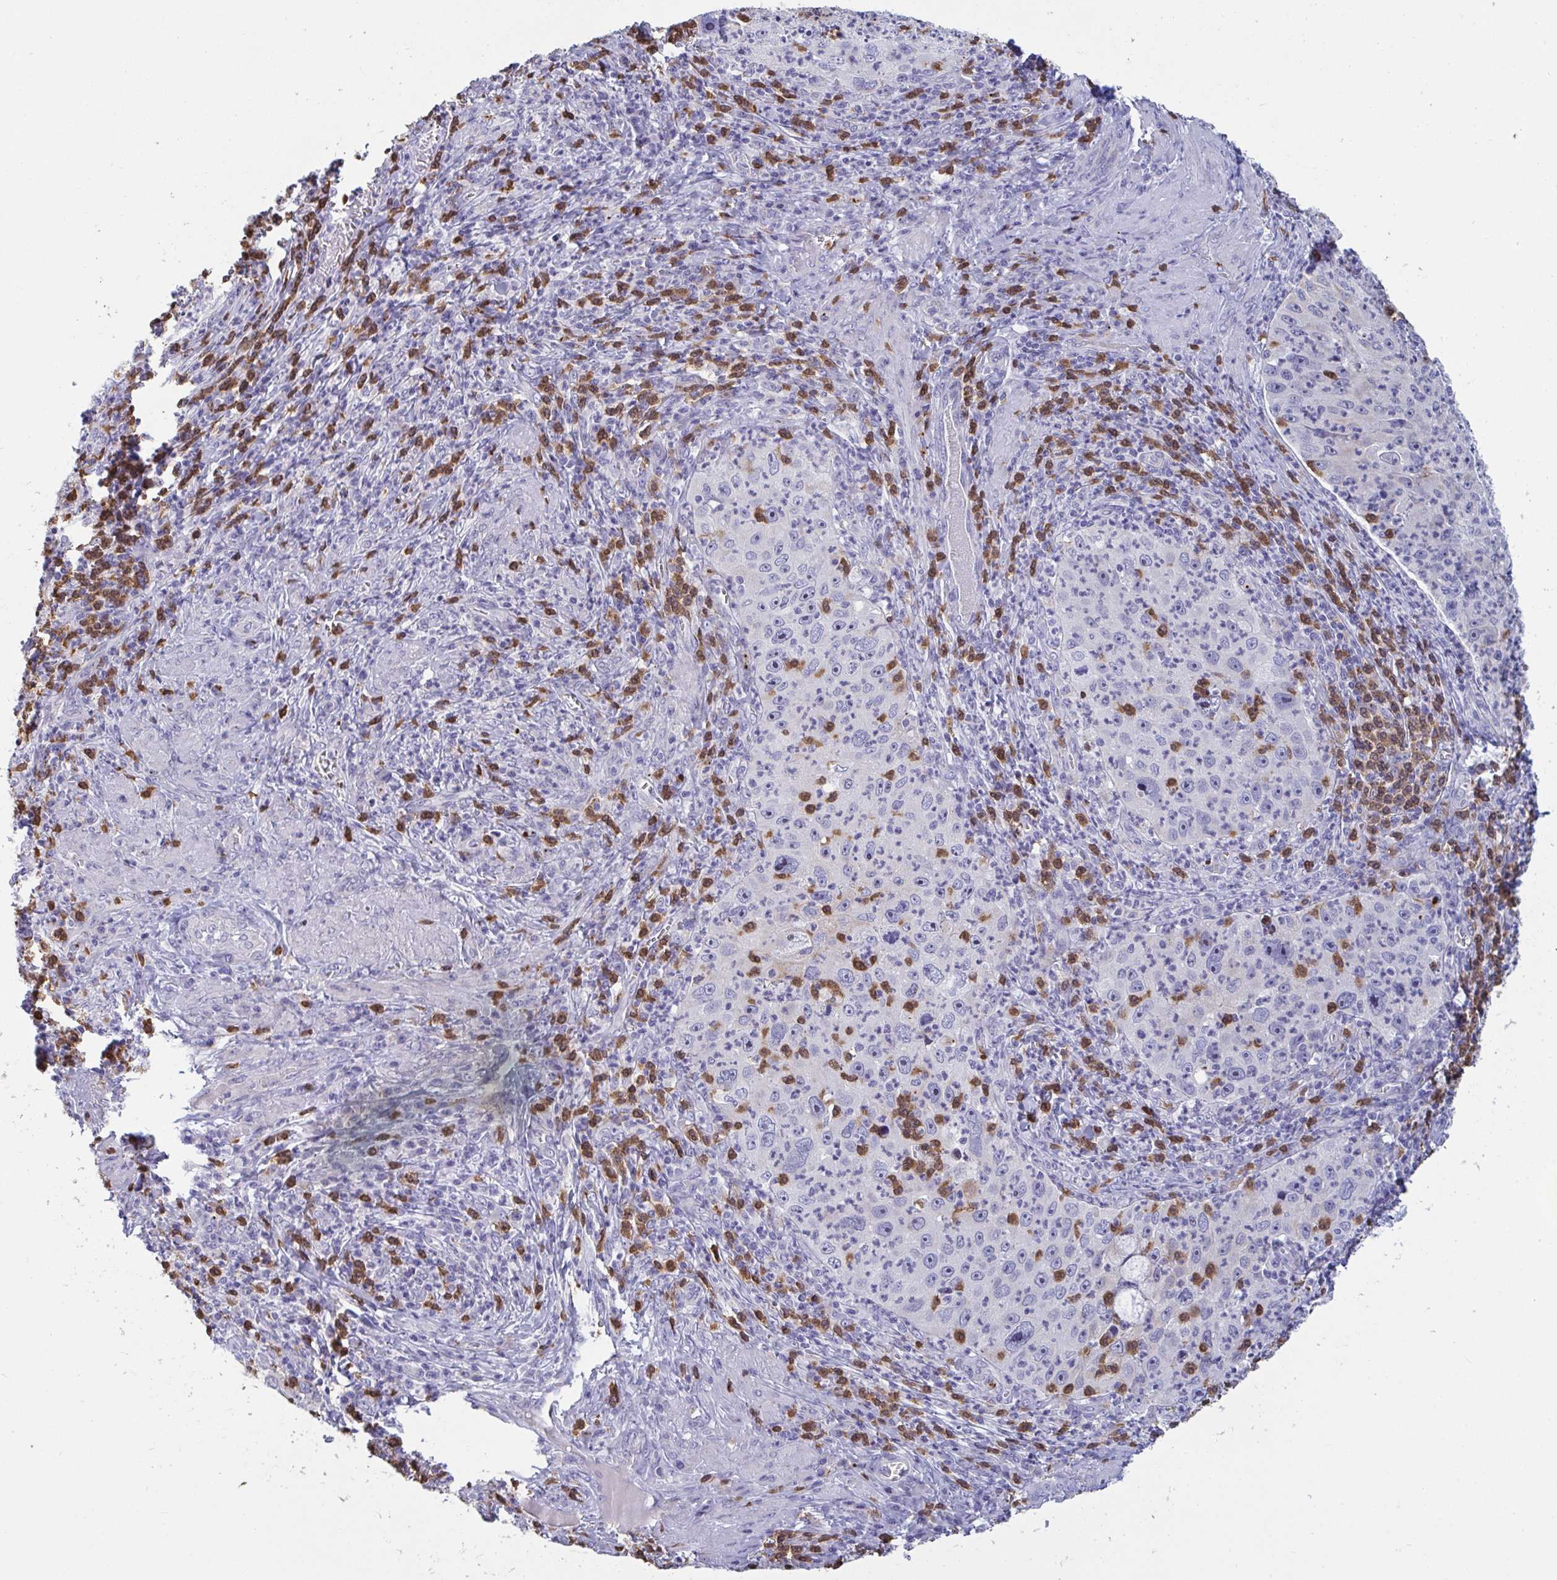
{"staining": {"intensity": "negative", "quantity": "none", "location": "none"}, "tissue": "cervical cancer", "cell_type": "Tumor cells", "image_type": "cancer", "snomed": [{"axis": "morphology", "description": "Squamous cell carcinoma, NOS"}, {"axis": "topography", "description": "Cervix"}], "caption": "Micrograph shows no protein positivity in tumor cells of squamous cell carcinoma (cervical) tissue. (DAB (3,3'-diaminobenzidine) IHC, high magnification).", "gene": "TAS2R38", "patient": {"sex": "female", "age": 30}}